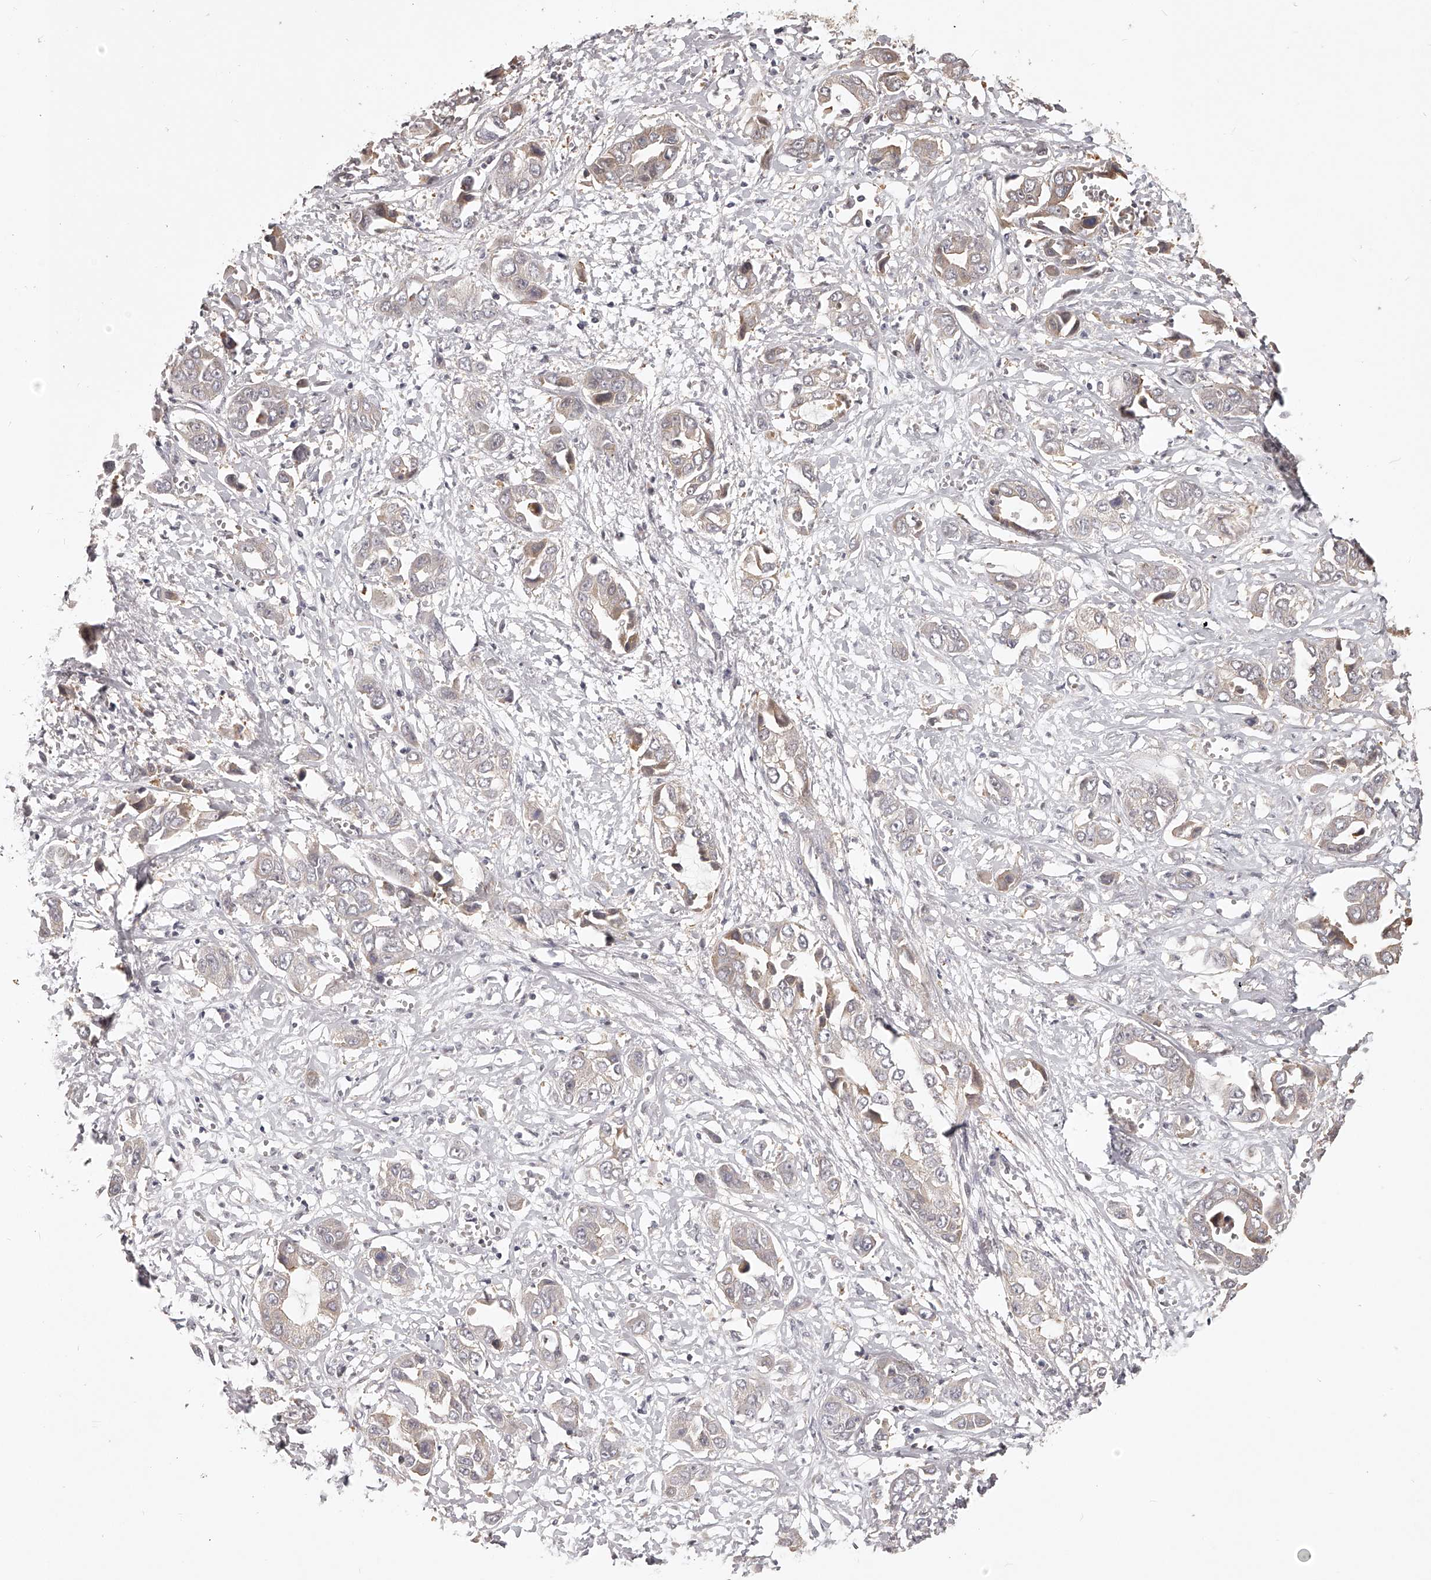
{"staining": {"intensity": "weak", "quantity": "<25%", "location": "cytoplasmic/membranous"}, "tissue": "liver cancer", "cell_type": "Tumor cells", "image_type": "cancer", "snomed": [{"axis": "morphology", "description": "Cholangiocarcinoma"}, {"axis": "topography", "description": "Liver"}], "caption": "Immunohistochemical staining of liver cholangiocarcinoma reveals no significant staining in tumor cells.", "gene": "ZNF582", "patient": {"sex": "female", "age": 52}}